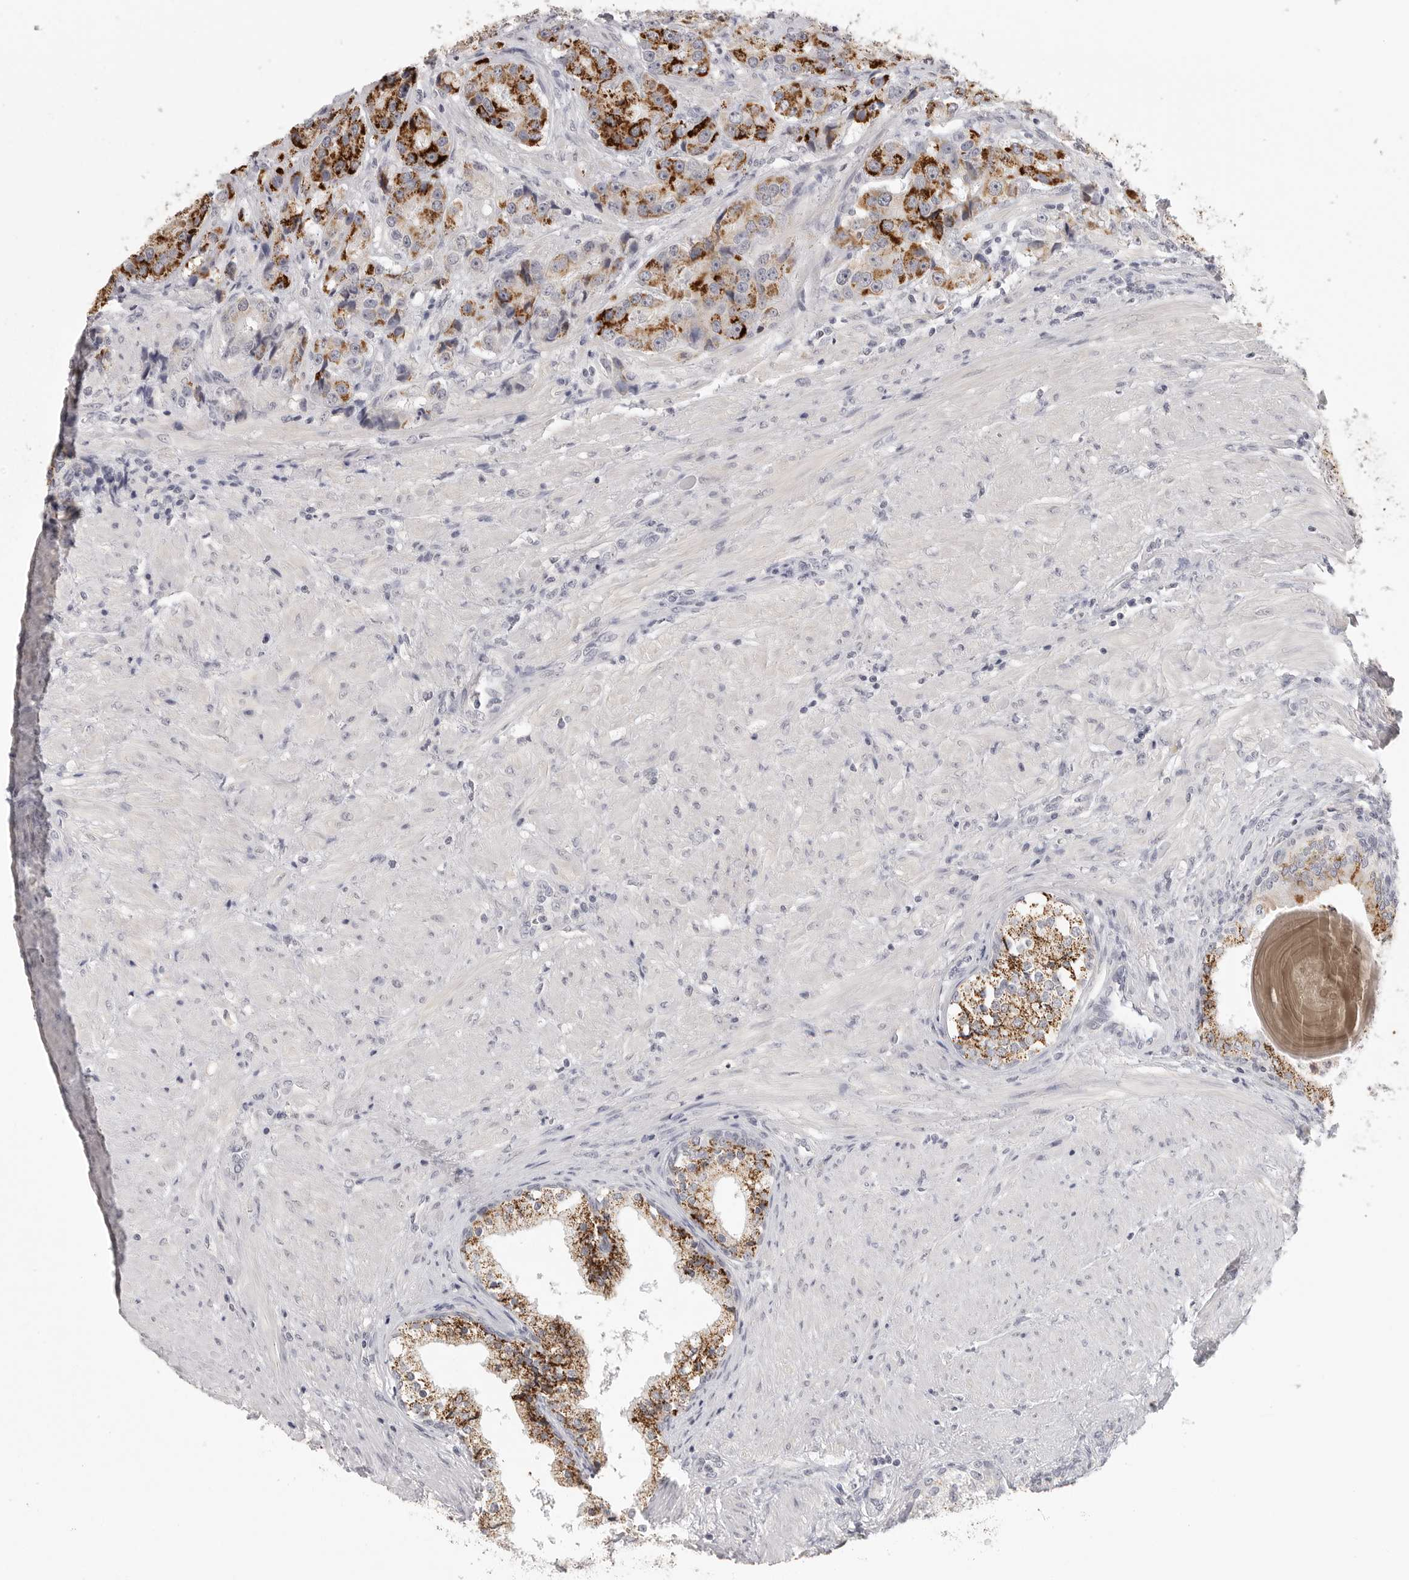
{"staining": {"intensity": "strong", "quantity": ">75%", "location": "cytoplasmic/membranous"}, "tissue": "prostate cancer", "cell_type": "Tumor cells", "image_type": "cancer", "snomed": [{"axis": "morphology", "description": "Adenocarcinoma, High grade"}, {"axis": "topography", "description": "Prostate"}], "caption": "IHC (DAB (3,3'-diaminobenzidine)) staining of human prostate cancer demonstrates strong cytoplasmic/membranous protein expression in approximately >75% of tumor cells. Nuclei are stained in blue.", "gene": "HMGCS2", "patient": {"sex": "male", "age": 60}}